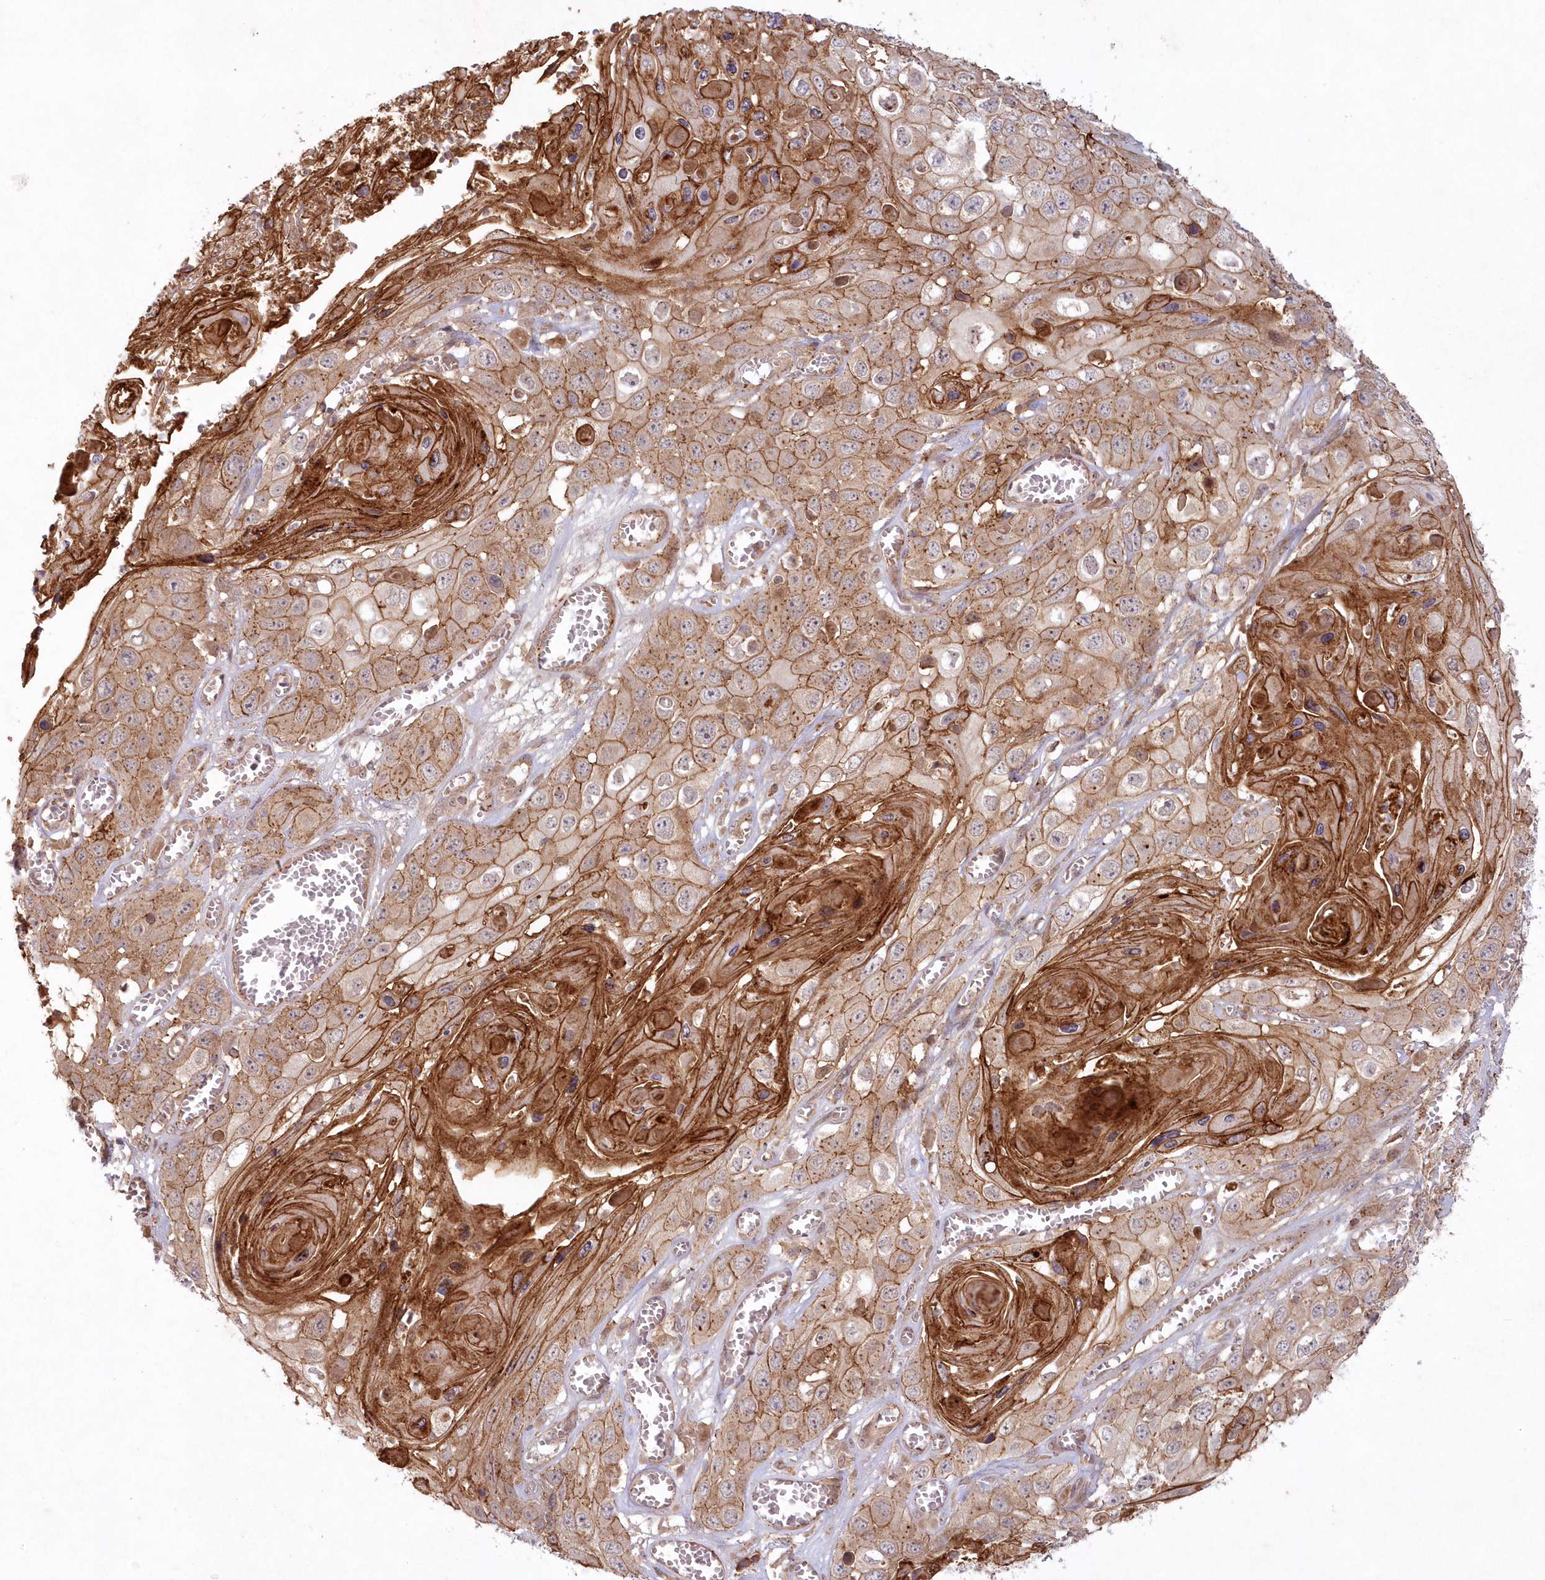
{"staining": {"intensity": "strong", "quantity": ">75%", "location": "cytoplasmic/membranous,nuclear"}, "tissue": "skin cancer", "cell_type": "Tumor cells", "image_type": "cancer", "snomed": [{"axis": "morphology", "description": "Squamous cell carcinoma, NOS"}, {"axis": "topography", "description": "Skin"}], "caption": "This image demonstrates immunohistochemistry (IHC) staining of skin cancer, with high strong cytoplasmic/membranous and nuclear expression in about >75% of tumor cells.", "gene": "TOGARAM2", "patient": {"sex": "male", "age": 55}}